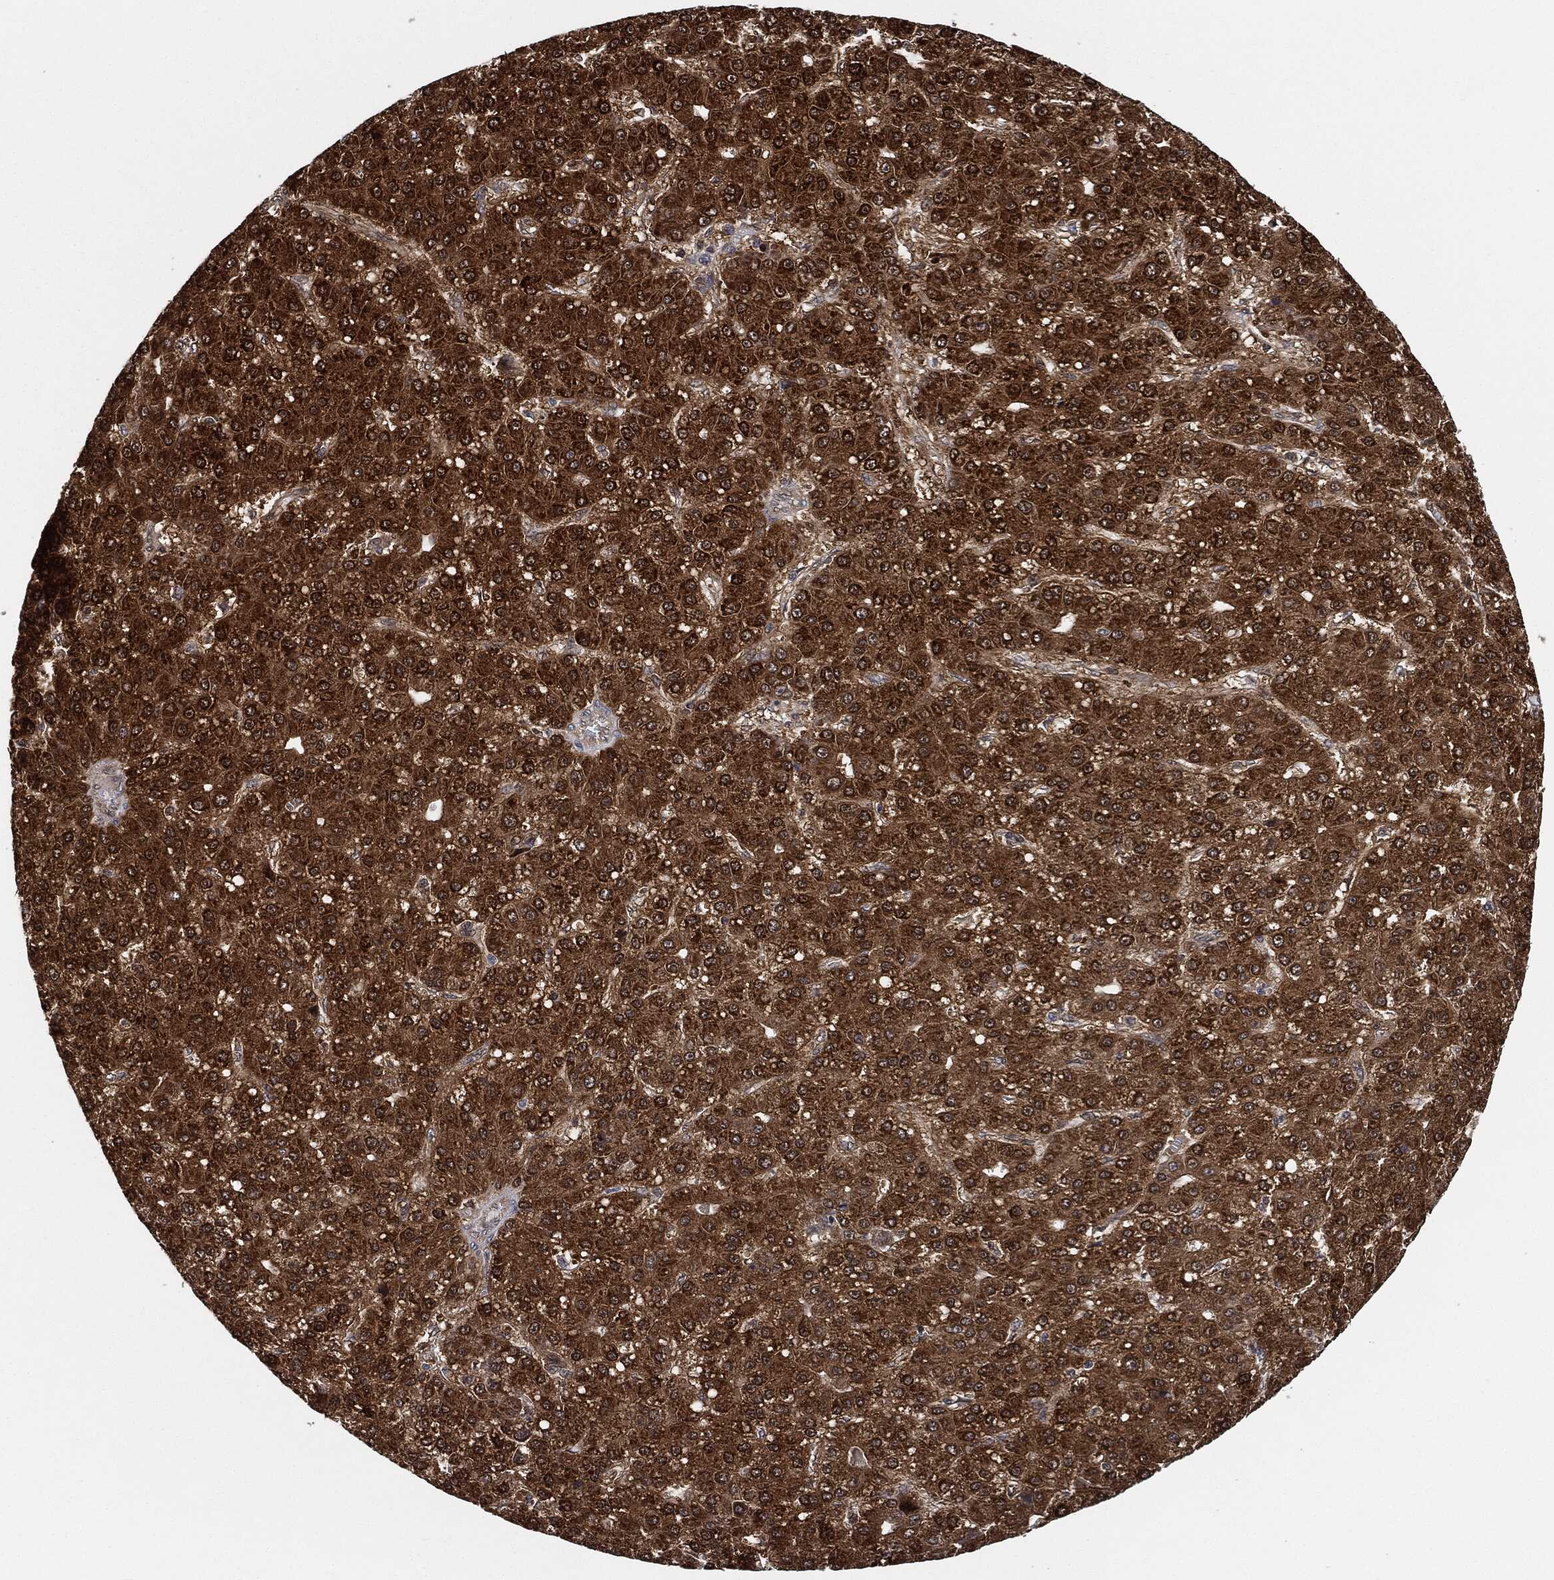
{"staining": {"intensity": "strong", "quantity": ">75%", "location": "cytoplasmic/membranous"}, "tissue": "liver cancer", "cell_type": "Tumor cells", "image_type": "cancer", "snomed": [{"axis": "morphology", "description": "Carcinoma, Hepatocellular, NOS"}, {"axis": "topography", "description": "Liver"}], "caption": "Immunohistochemistry (IHC) micrograph of neoplastic tissue: human liver cancer stained using IHC exhibits high levels of strong protein expression localized specifically in the cytoplasmic/membranous of tumor cells, appearing as a cytoplasmic/membranous brown color.", "gene": "RNASEL", "patient": {"sex": "male", "age": 67}}